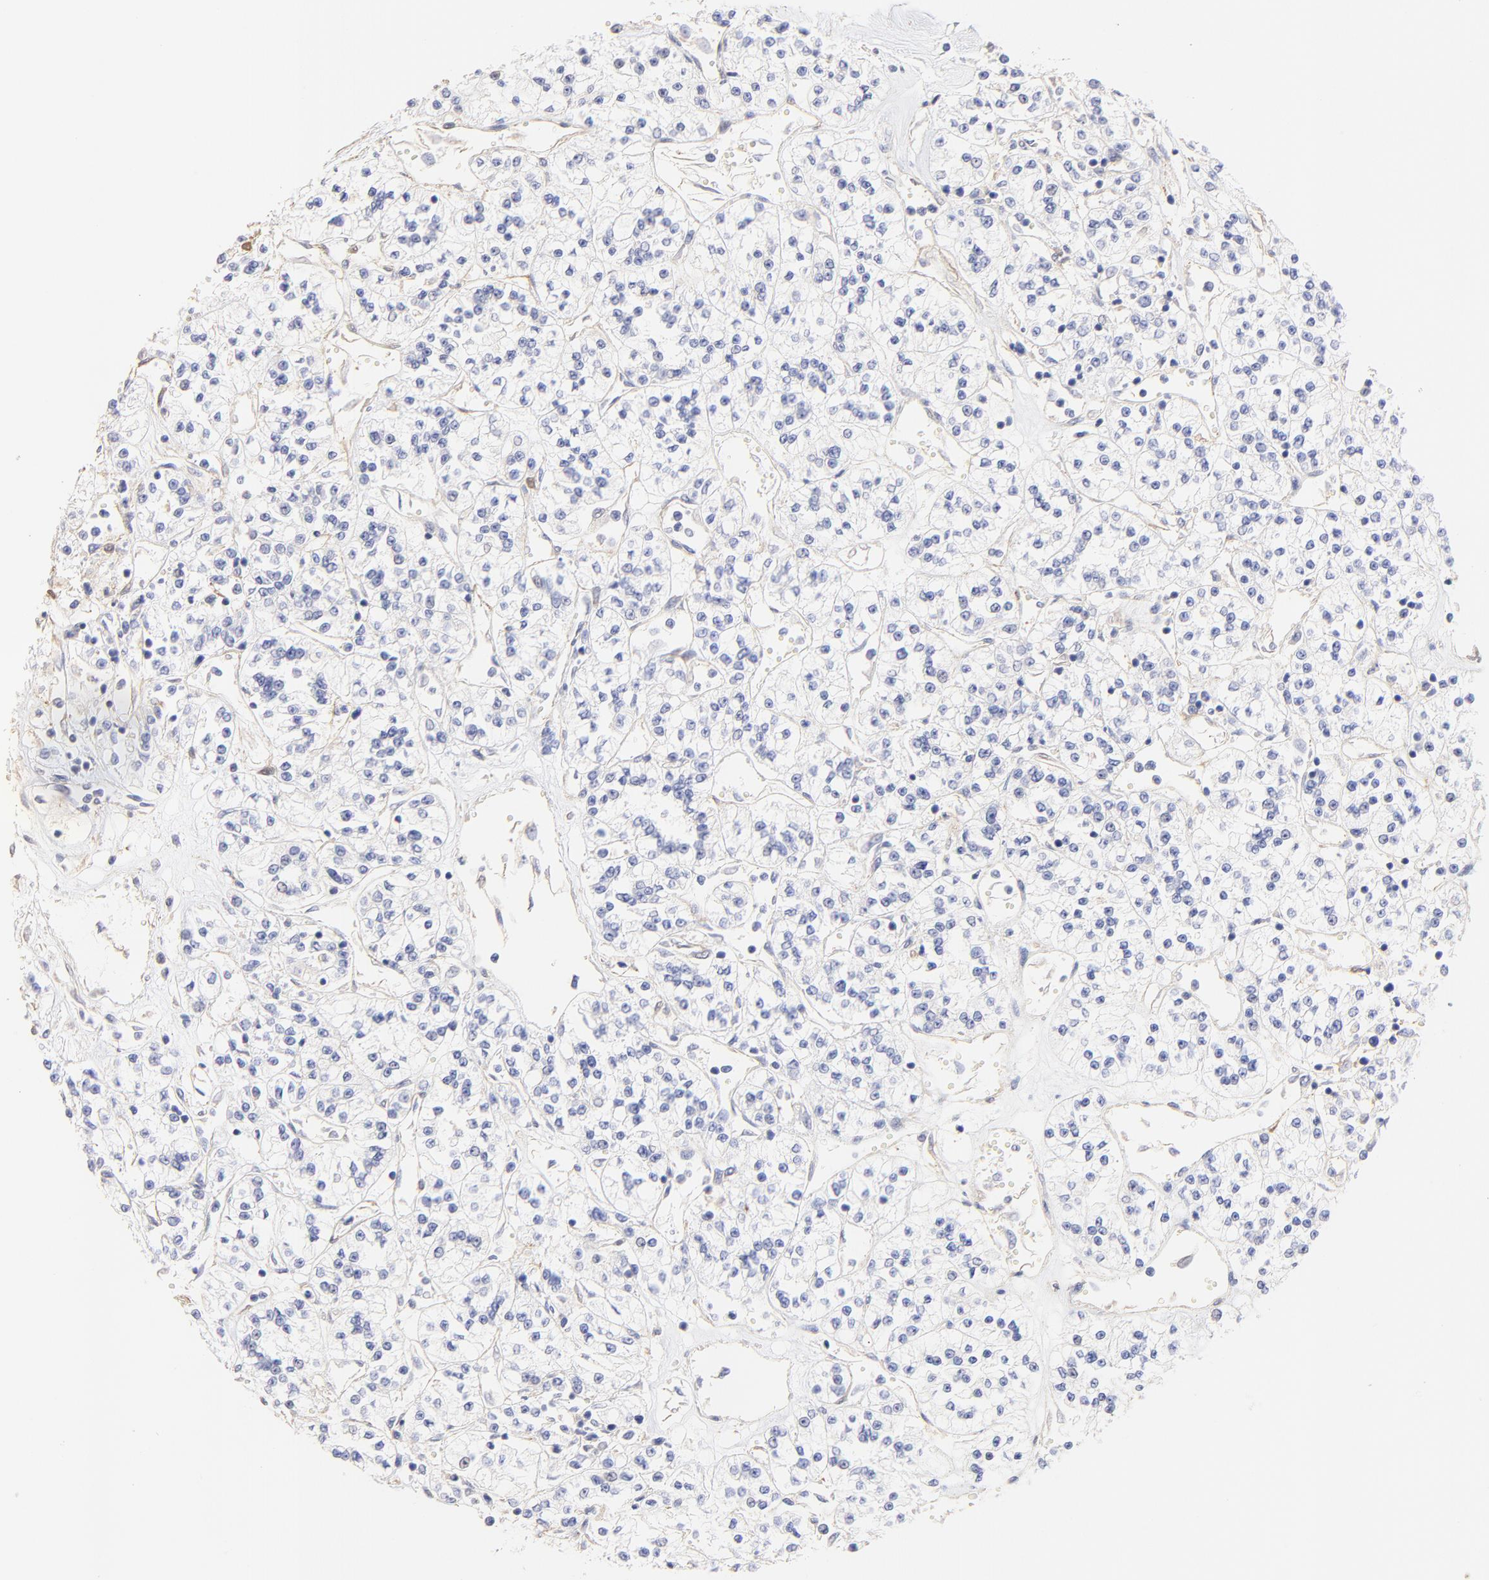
{"staining": {"intensity": "negative", "quantity": "none", "location": "none"}, "tissue": "renal cancer", "cell_type": "Tumor cells", "image_type": "cancer", "snomed": [{"axis": "morphology", "description": "Adenocarcinoma, NOS"}, {"axis": "topography", "description": "Kidney"}], "caption": "High power microscopy photomicrograph of an immunohistochemistry (IHC) histopathology image of adenocarcinoma (renal), revealing no significant positivity in tumor cells. (Stains: DAB immunohistochemistry with hematoxylin counter stain, Microscopy: brightfield microscopy at high magnification).", "gene": "ACTRT1", "patient": {"sex": "female", "age": 76}}